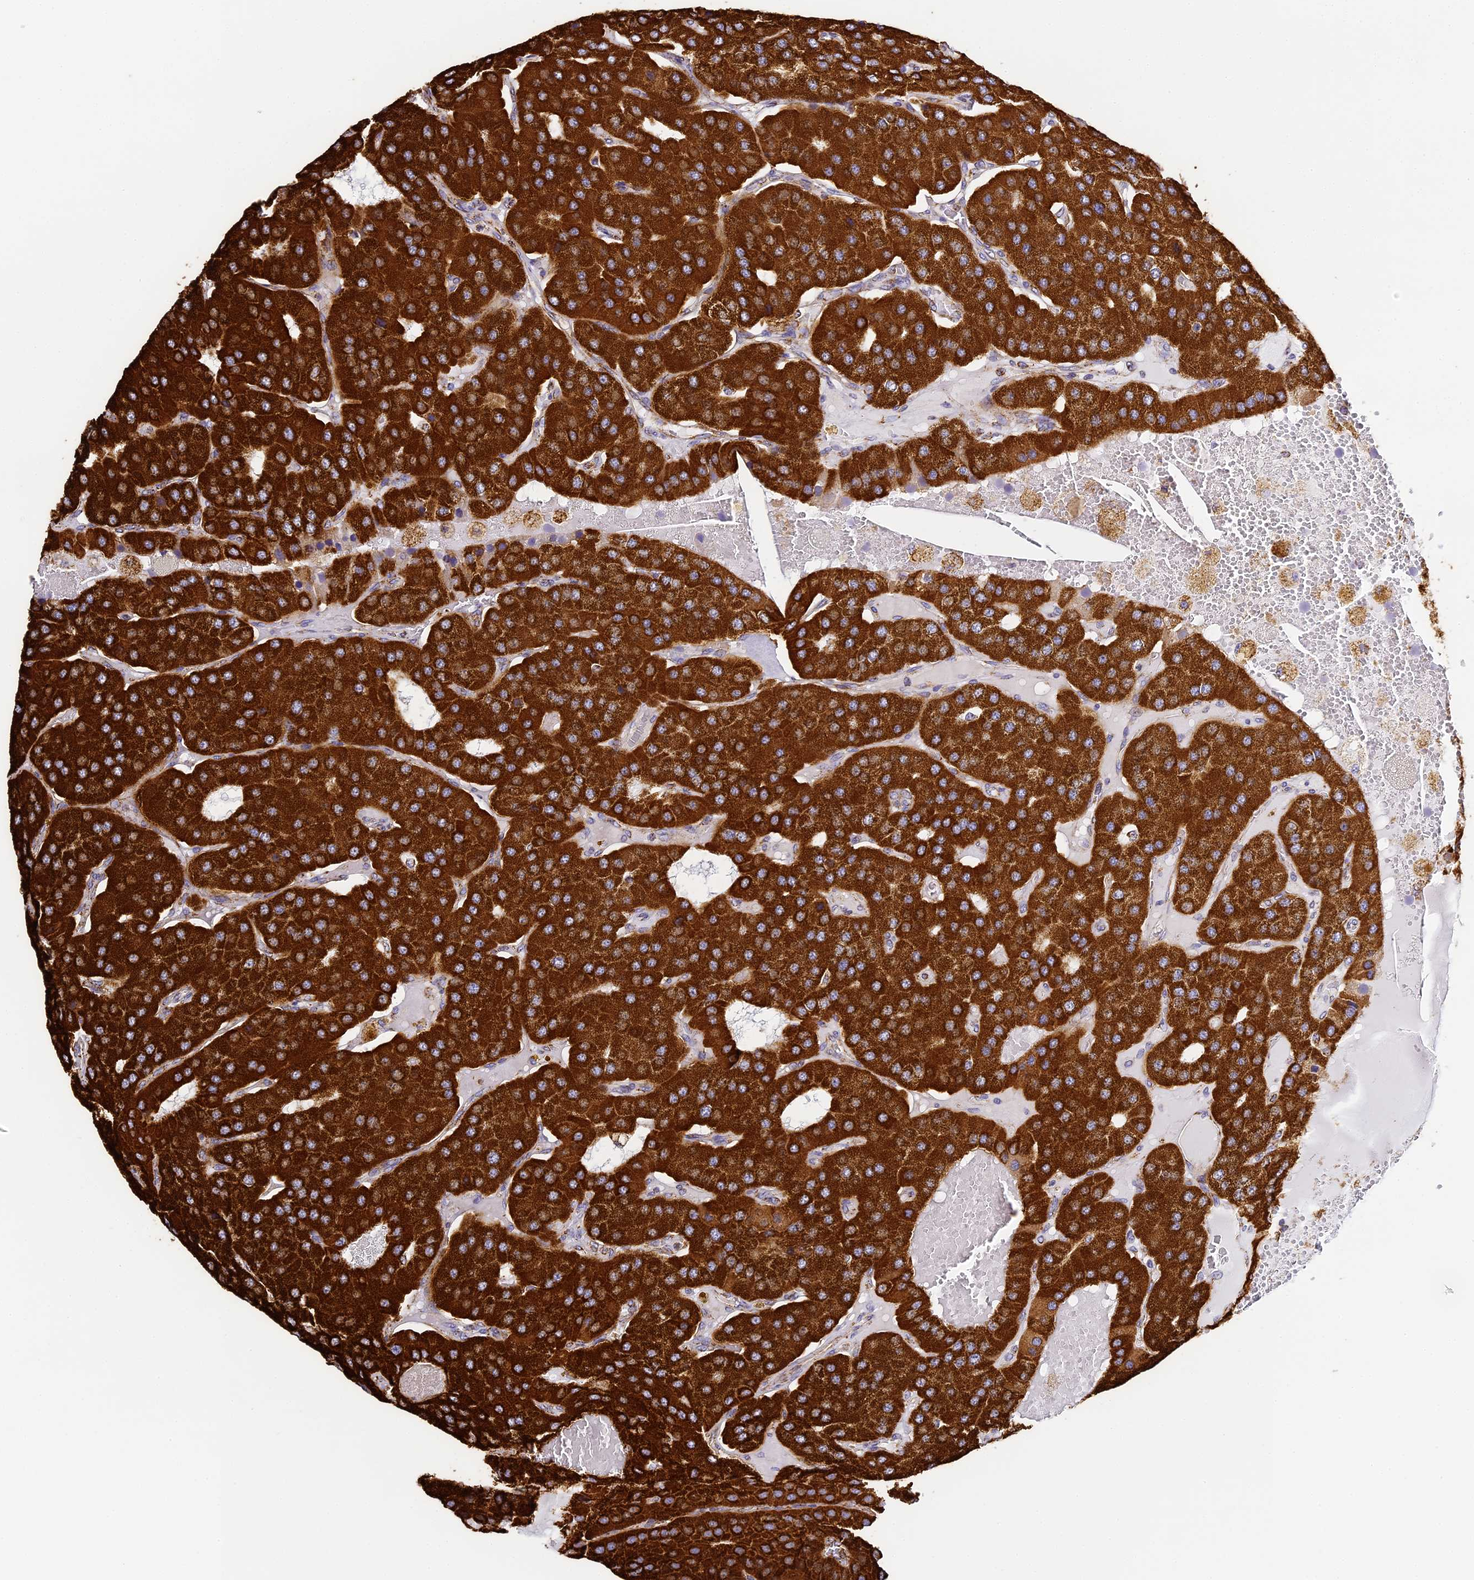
{"staining": {"intensity": "strong", "quantity": ">75%", "location": "cytoplasmic/membranous"}, "tissue": "parathyroid gland", "cell_type": "Glandular cells", "image_type": "normal", "snomed": [{"axis": "morphology", "description": "Normal tissue, NOS"}, {"axis": "morphology", "description": "Adenoma, NOS"}, {"axis": "topography", "description": "Parathyroid gland"}], "caption": "Protein expression analysis of unremarkable human parathyroid gland reveals strong cytoplasmic/membranous staining in approximately >75% of glandular cells.", "gene": "STK17A", "patient": {"sex": "female", "age": 86}}